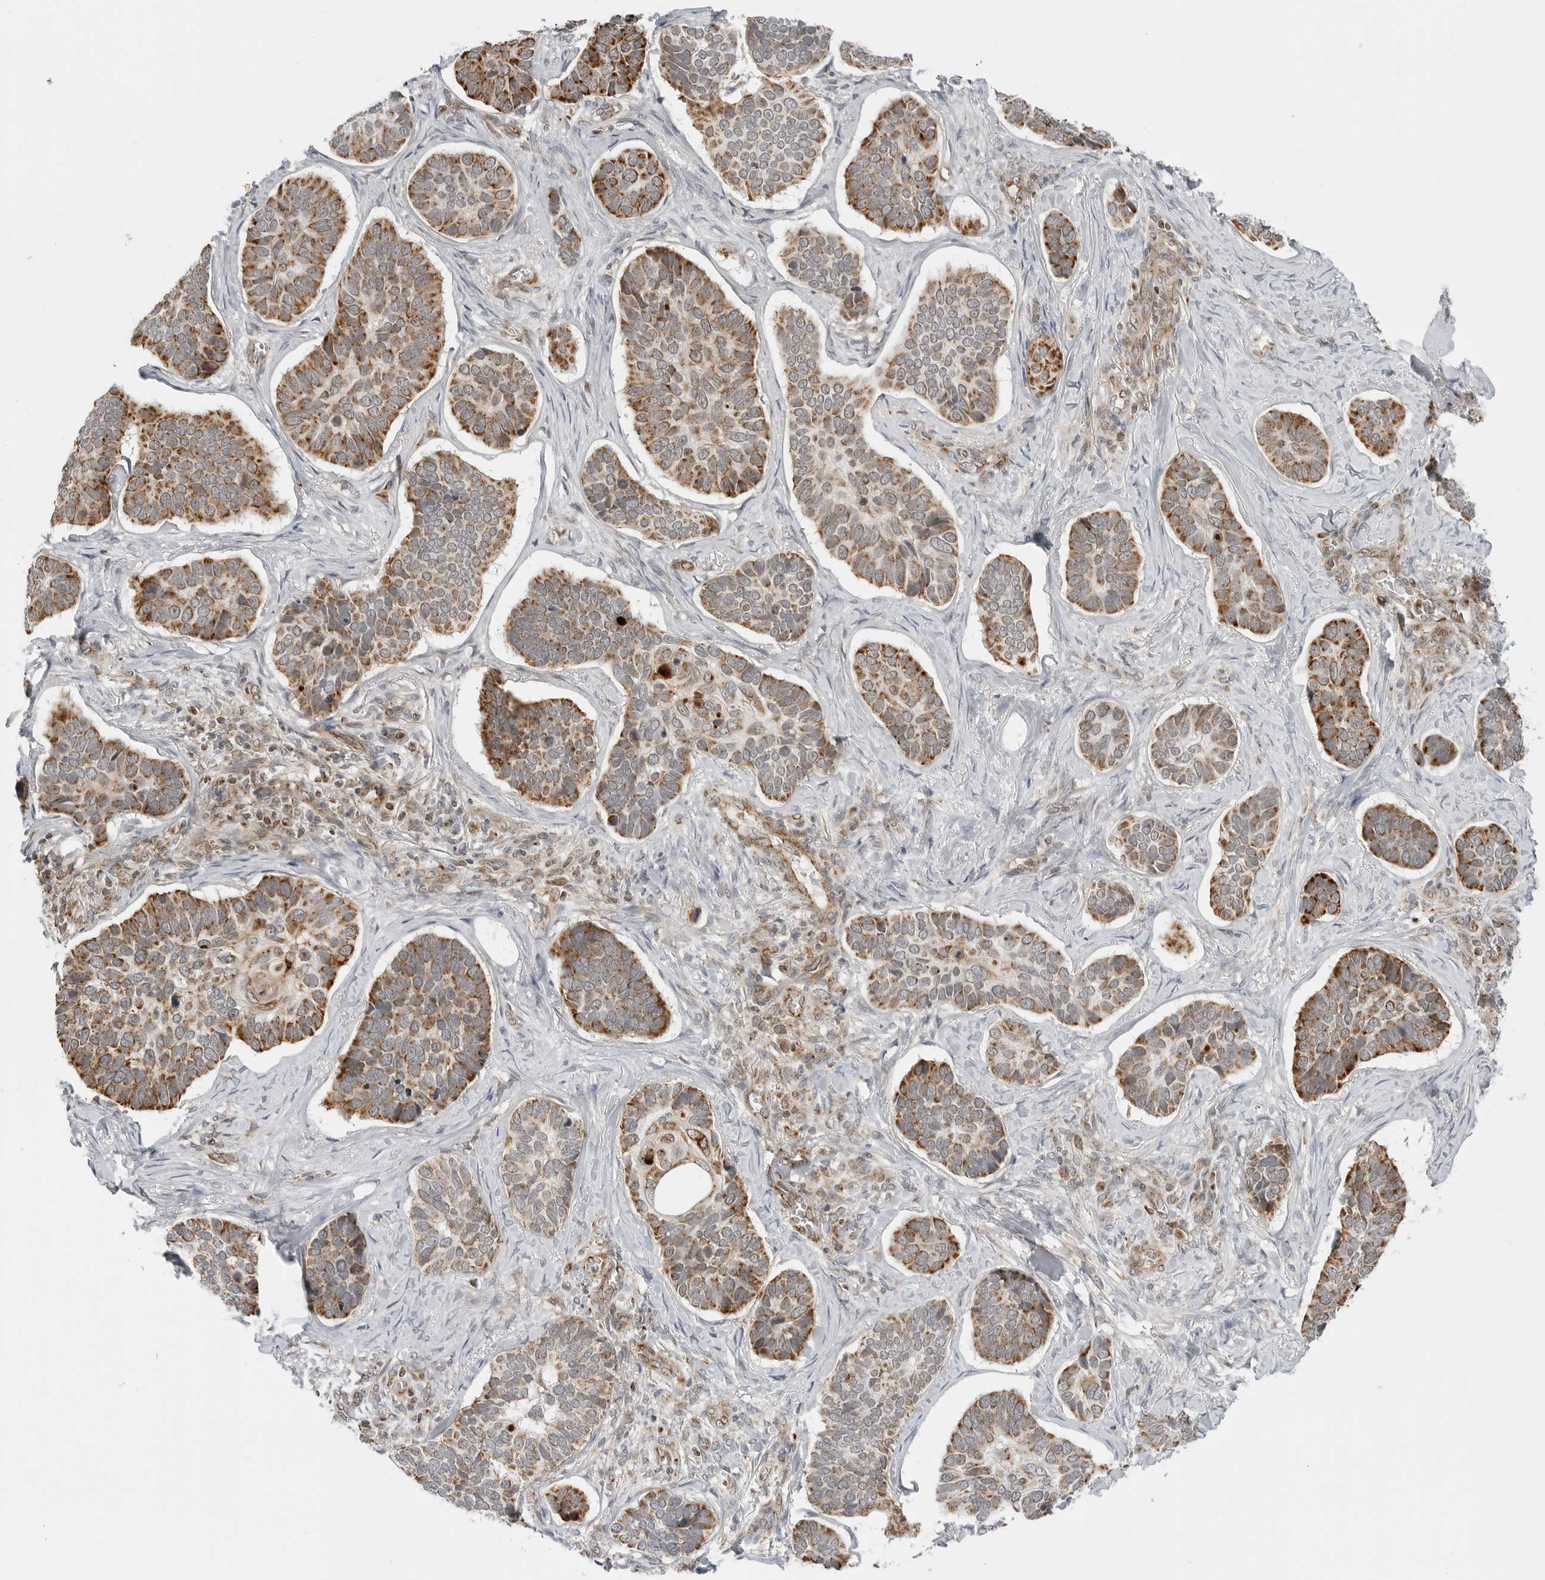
{"staining": {"intensity": "strong", "quantity": ">75%", "location": "cytoplasmic/membranous"}, "tissue": "skin cancer", "cell_type": "Tumor cells", "image_type": "cancer", "snomed": [{"axis": "morphology", "description": "Basal cell carcinoma"}, {"axis": "topography", "description": "Skin"}], "caption": "Immunohistochemical staining of human skin cancer (basal cell carcinoma) shows strong cytoplasmic/membranous protein positivity in approximately >75% of tumor cells.", "gene": "PEX2", "patient": {"sex": "male", "age": 62}}